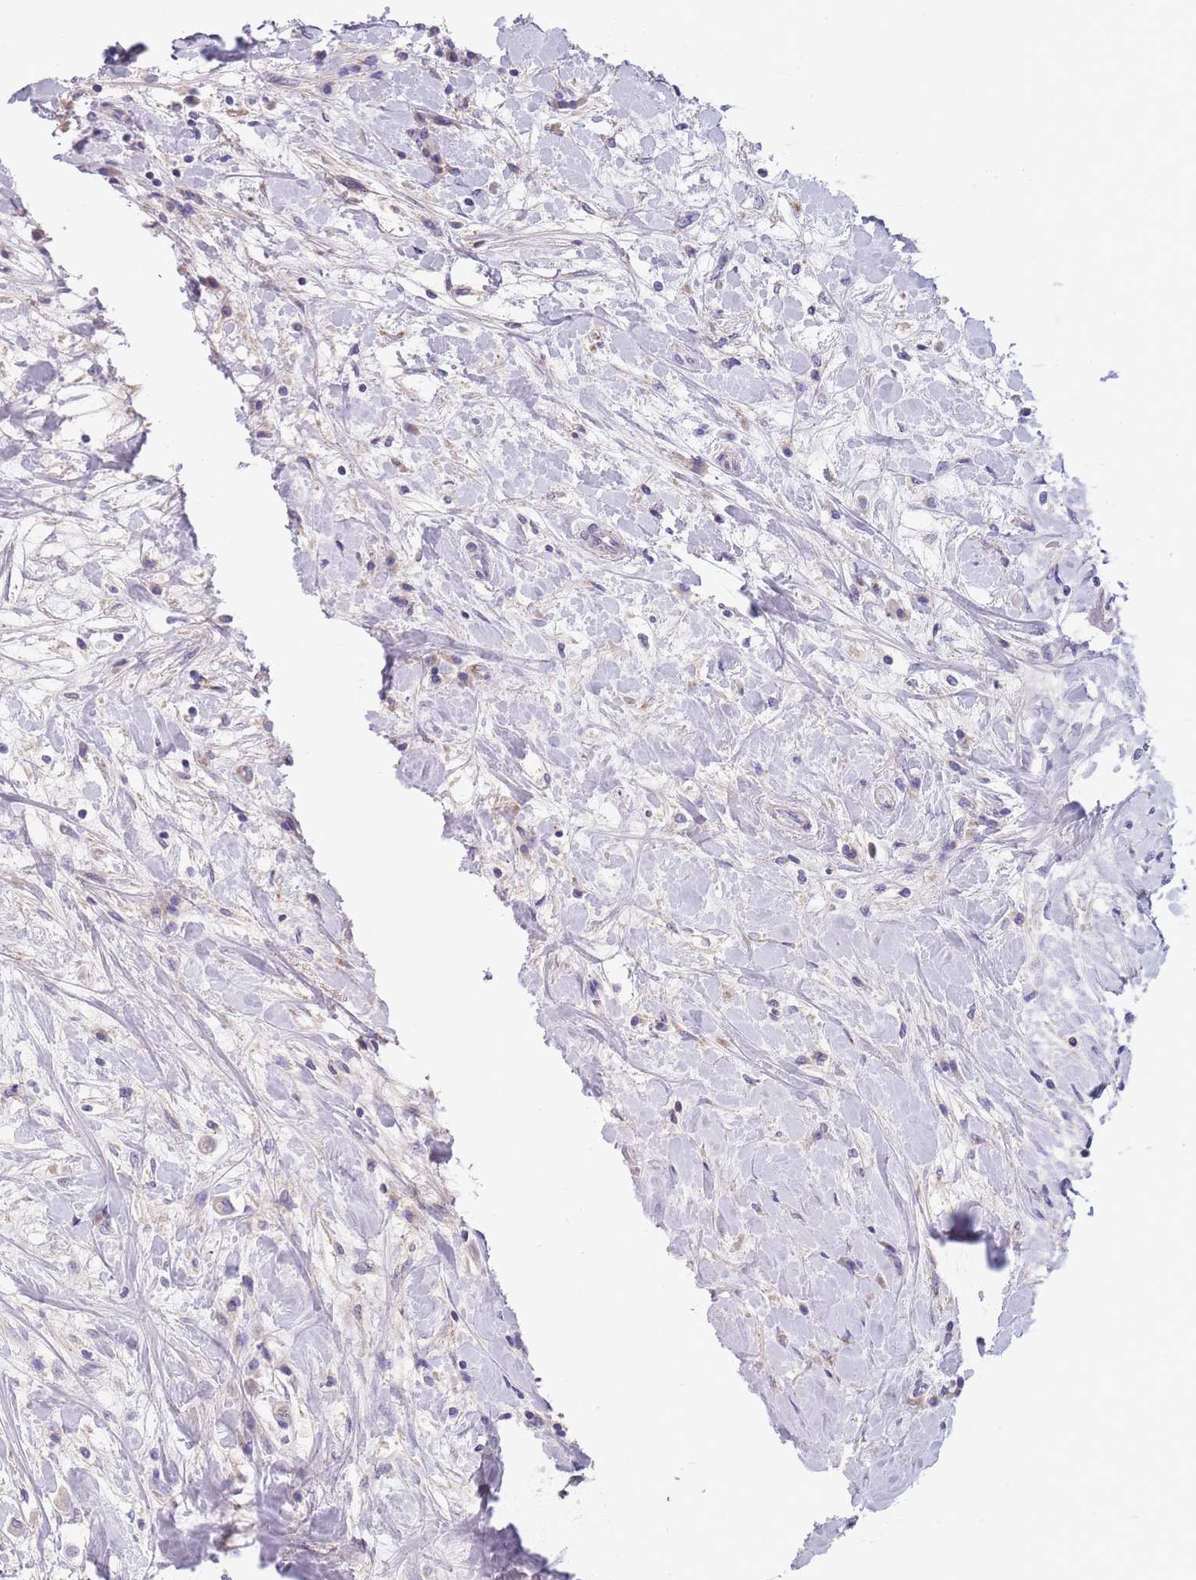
{"staining": {"intensity": "negative", "quantity": "none", "location": "none"}, "tissue": "breast cancer", "cell_type": "Tumor cells", "image_type": "cancer", "snomed": [{"axis": "morphology", "description": "Duct carcinoma"}, {"axis": "topography", "description": "Breast"}], "caption": "There is no significant staining in tumor cells of breast cancer (invasive ductal carcinoma). Brightfield microscopy of immunohistochemistry stained with DAB (3,3'-diaminobenzidine) (brown) and hematoxylin (blue), captured at high magnification.", "gene": "MAN1C1", "patient": {"sex": "female", "age": 61}}